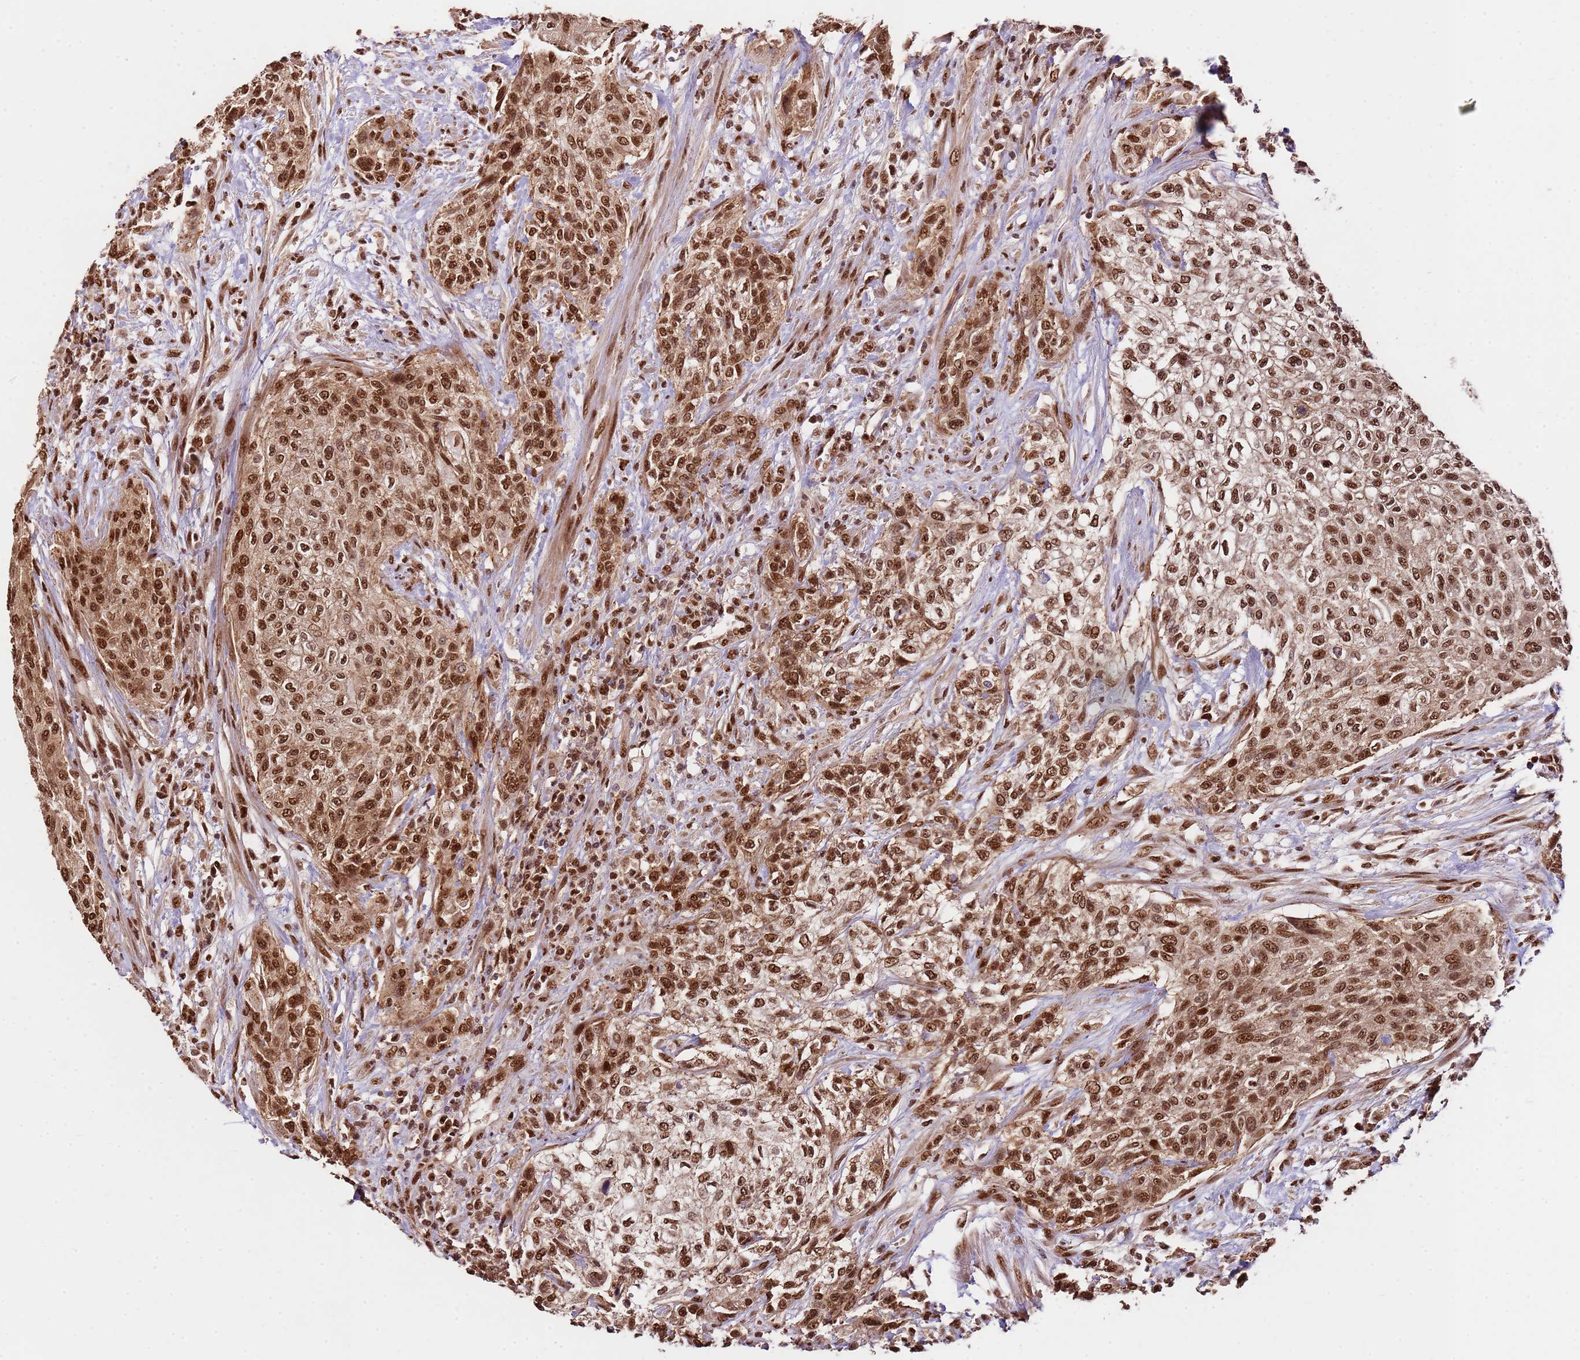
{"staining": {"intensity": "moderate", "quantity": ">75%", "location": "nuclear"}, "tissue": "urothelial cancer", "cell_type": "Tumor cells", "image_type": "cancer", "snomed": [{"axis": "morphology", "description": "Normal tissue, NOS"}, {"axis": "morphology", "description": "Urothelial carcinoma, NOS"}, {"axis": "topography", "description": "Urinary bladder"}, {"axis": "topography", "description": "Peripheral nerve tissue"}], "caption": "IHC photomicrograph of neoplastic tissue: human urothelial cancer stained using immunohistochemistry reveals medium levels of moderate protein expression localized specifically in the nuclear of tumor cells, appearing as a nuclear brown color.", "gene": "ZBTB12", "patient": {"sex": "male", "age": 35}}